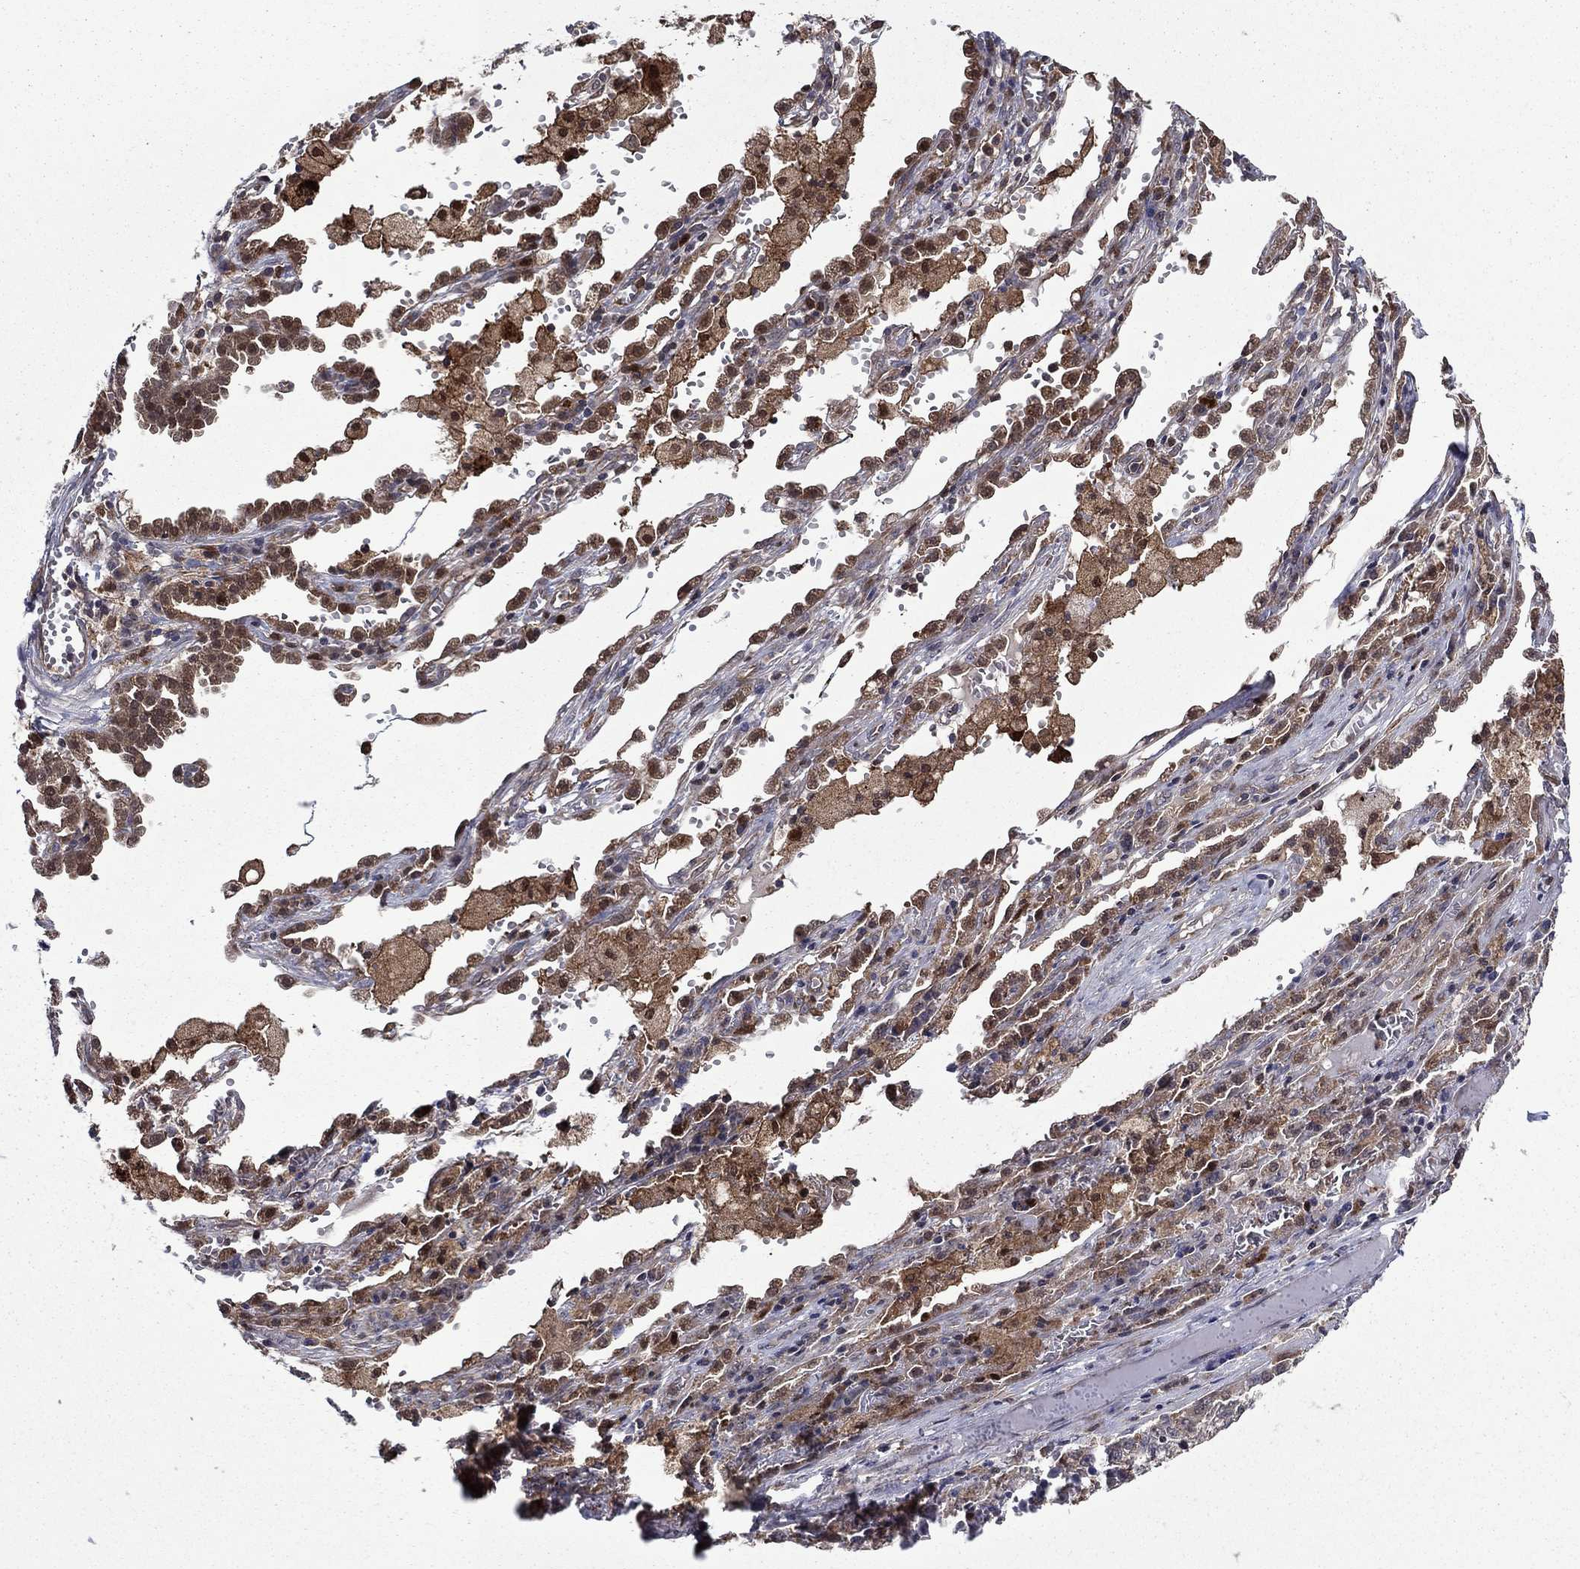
{"staining": {"intensity": "moderate", "quantity": "<25%", "location": "cytoplasmic/membranous"}, "tissue": "lung cancer", "cell_type": "Tumor cells", "image_type": "cancer", "snomed": [{"axis": "morphology", "description": "Adenocarcinoma, NOS"}, {"axis": "topography", "description": "Lung"}], "caption": "Protein staining of adenocarcinoma (lung) tissue displays moderate cytoplasmic/membranous expression in approximately <25% of tumor cells.", "gene": "TPMT", "patient": {"sex": "male", "age": 57}}